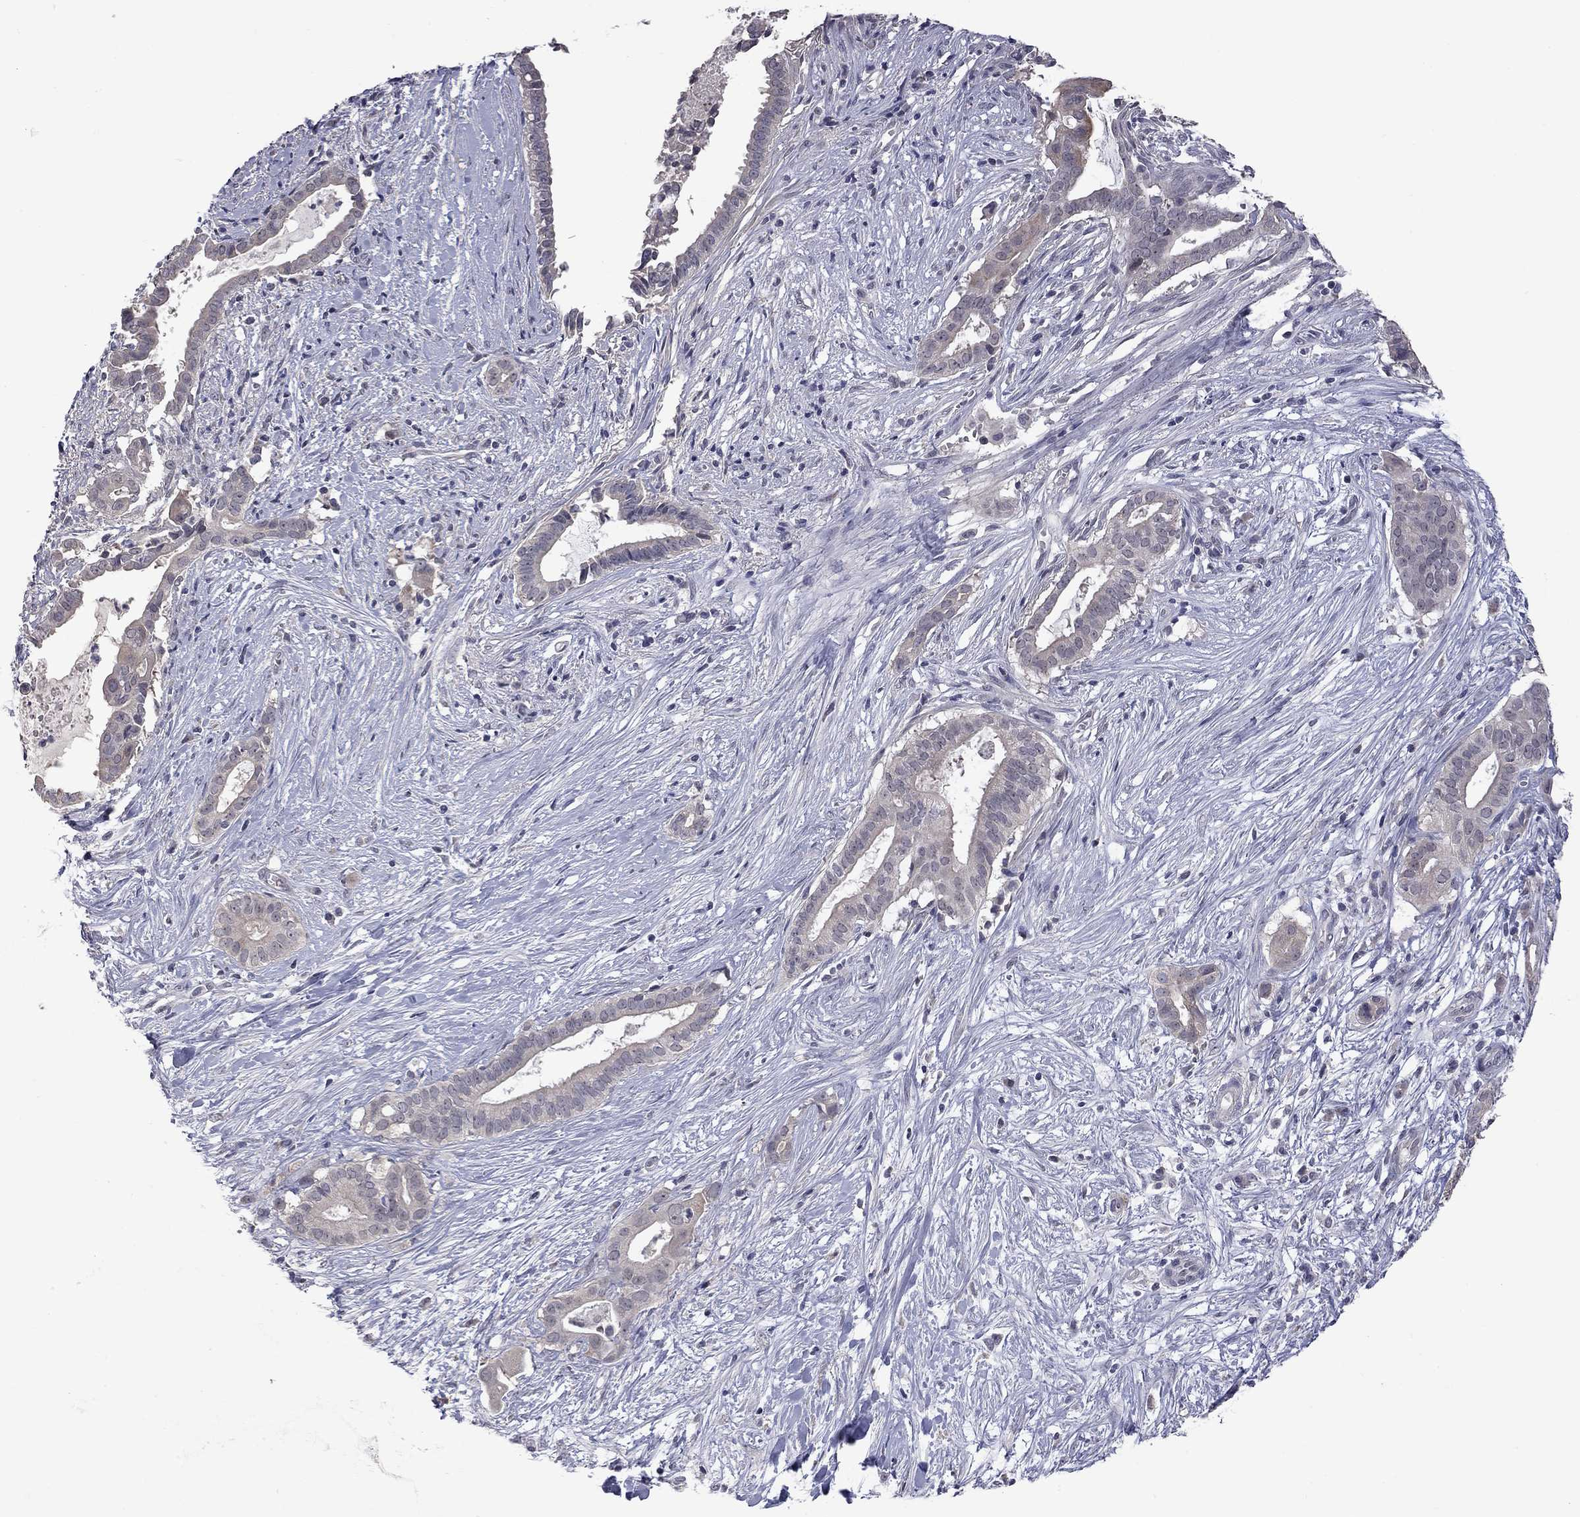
{"staining": {"intensity": "negative", "quantity": "none", "location": "none"}, "tissue": "pancreatic cancer", "cell_type": "Tumor cells", "image_type": "cancer", "snomed": [{"axis": "morphology", "description": "Adenocarcinoma, NOS"}, {"axis": "topography", "description": "Pancreas"}], "caption": "A photomicrograph of human adenocarcinoma (pancreatic) is negative for staining in tumor cells.", "gene": "FABP12", "patient": {"sex": "male", "age": 61}}